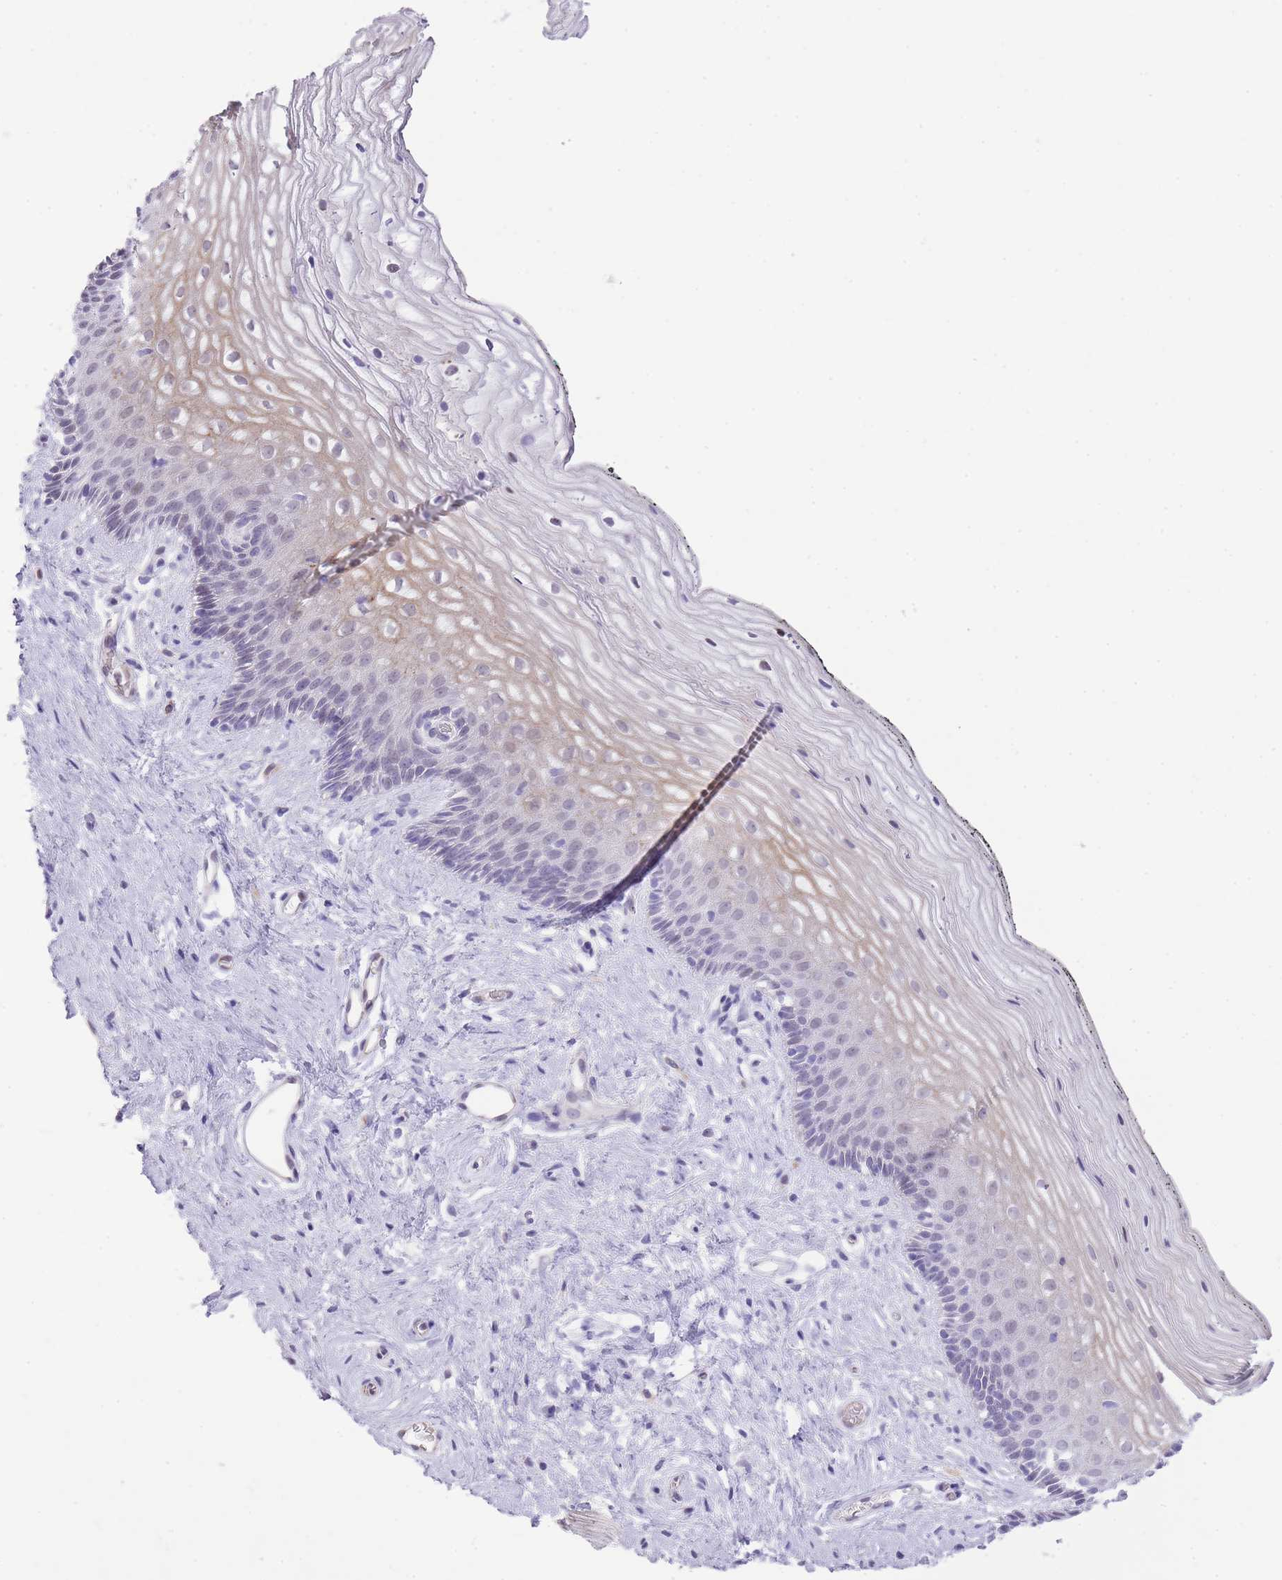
{"staining": {"intensity": "weak", "quantity": "<25%", "location": "cytoplasmic/membranous"}, "tissue": "vagina", "cell_type": "Squamous epithelial cells", "image_type": "normal", "snomed": [{"axis": "morphology", "description": "Normal tissue, NOS"}, {"axis": "topography", "description": "Vagina"}], "caption": "An immunohistochemistry image of unremarkable vagina is shown. There is no staining in squamous epithelial cells of vagina. The staining was performed using DAB to visualize the protein expression in brown, while the nuclei were stained in blue with hematoxylin (Magnification: 20x).", "gene": "MEIOSIN", "patient": {"sex": "female", "age": 47}}